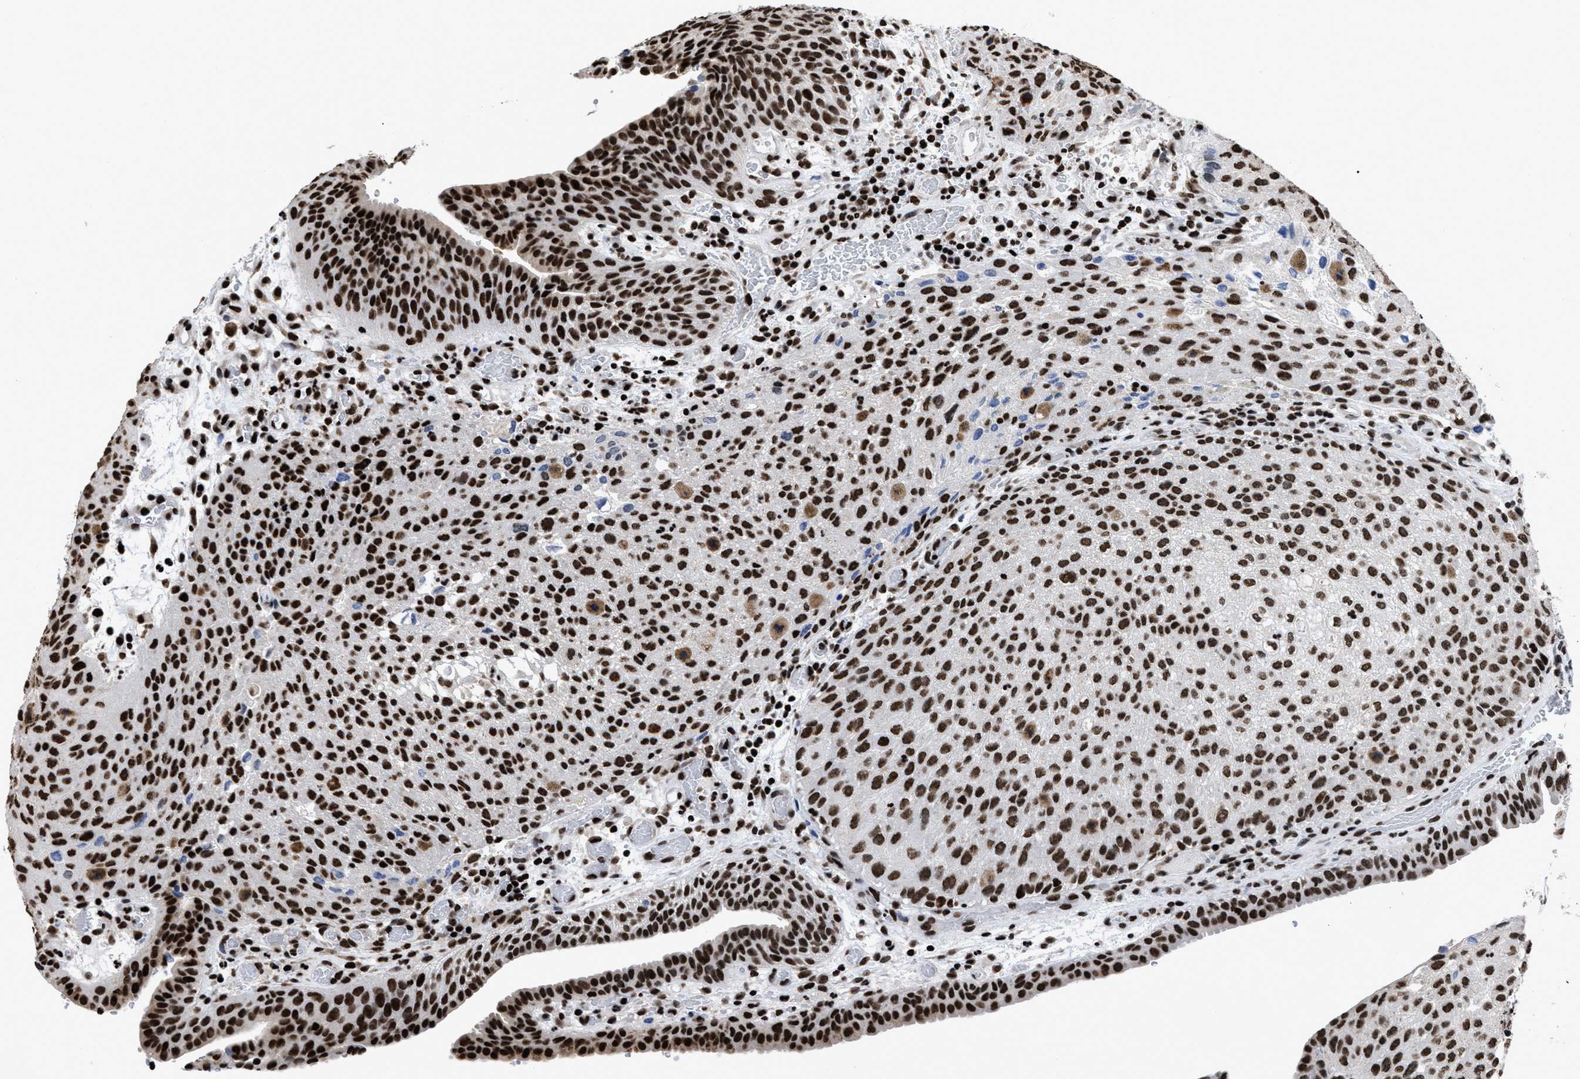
{"staining": {"intensity": "strong", "quantity": ">75%", "location": "nuclear"}, "tissue": "urothelial cancer", "cell_type": "Tumor cells", "image_type": "cancer", "snomed": [{"axis": "morphology", "description": "Urothelial carcinoma, Low grade"}, {"axis": "morphology", "description": "Urothelial carcinoma, High grade"}, {"axis": "topography", "description": "Urinary bladder"}], "caption": "Urothelial cancer was stained to show a protein in brown. There is high levels of strong nuclear expression in approximately >75% of tumor cells.", "gene": "CALHM3", "patient": {"sex": "male", "age": 35}}